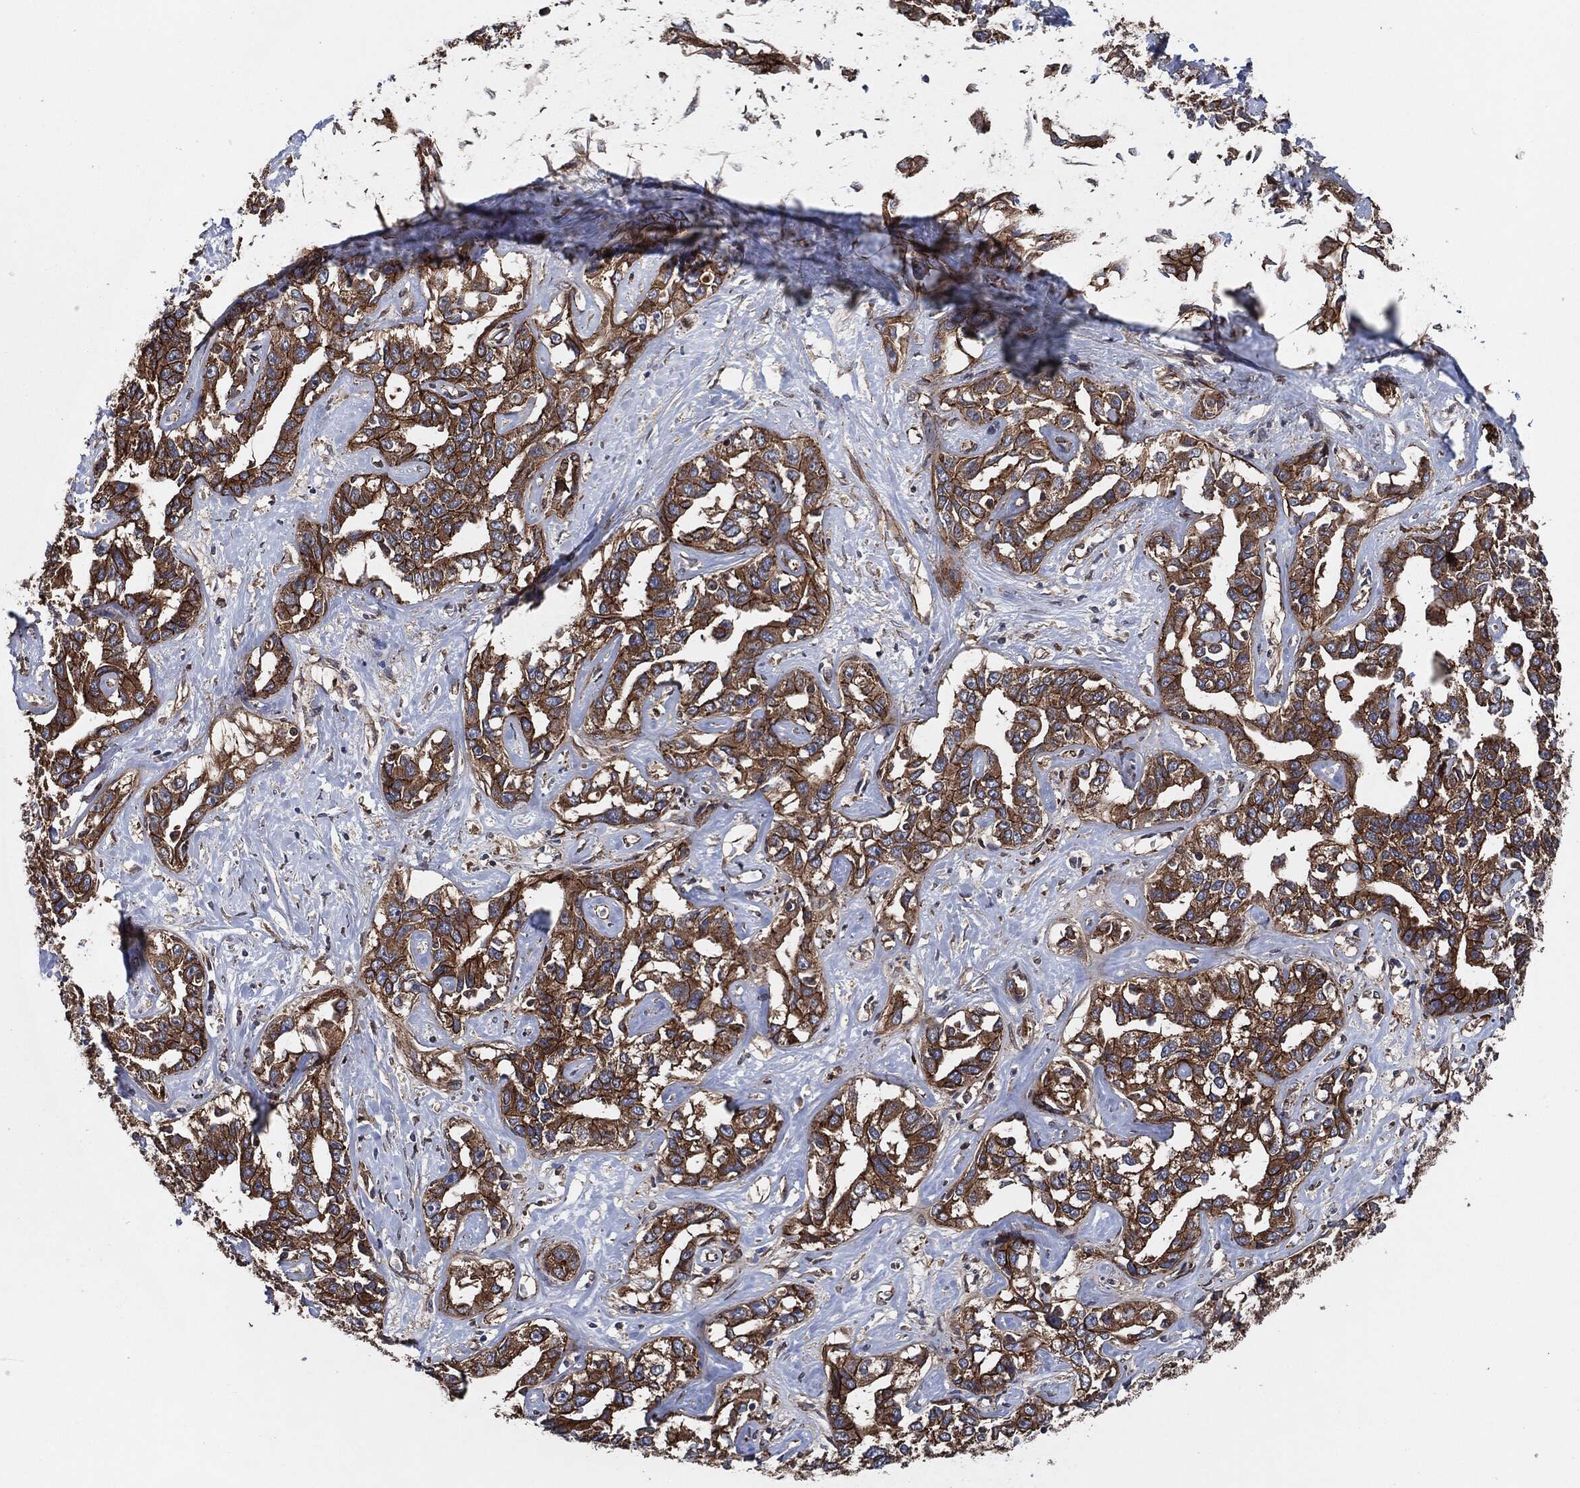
{"staining": {"intensity": "strong", "quantity": ">75%", "location": "cytoplasmic/membranous"}, "tissue": "liver cancer", "cell_type": "Tumor cells", "image_type": "cancer", "snomed": [{"axis": "morphology", "description": "Cholangiocarcinoma"}, {"axis": "topography", "description": "Liver"}], "caption": "Liver cancer stained for a protein reveals strong cytoplasmic/membranous positivity in tumor cells. Nuclei are stained in blue.", "gene": "CTNNA1", "patient": {"sex": "male", "age": 59}}